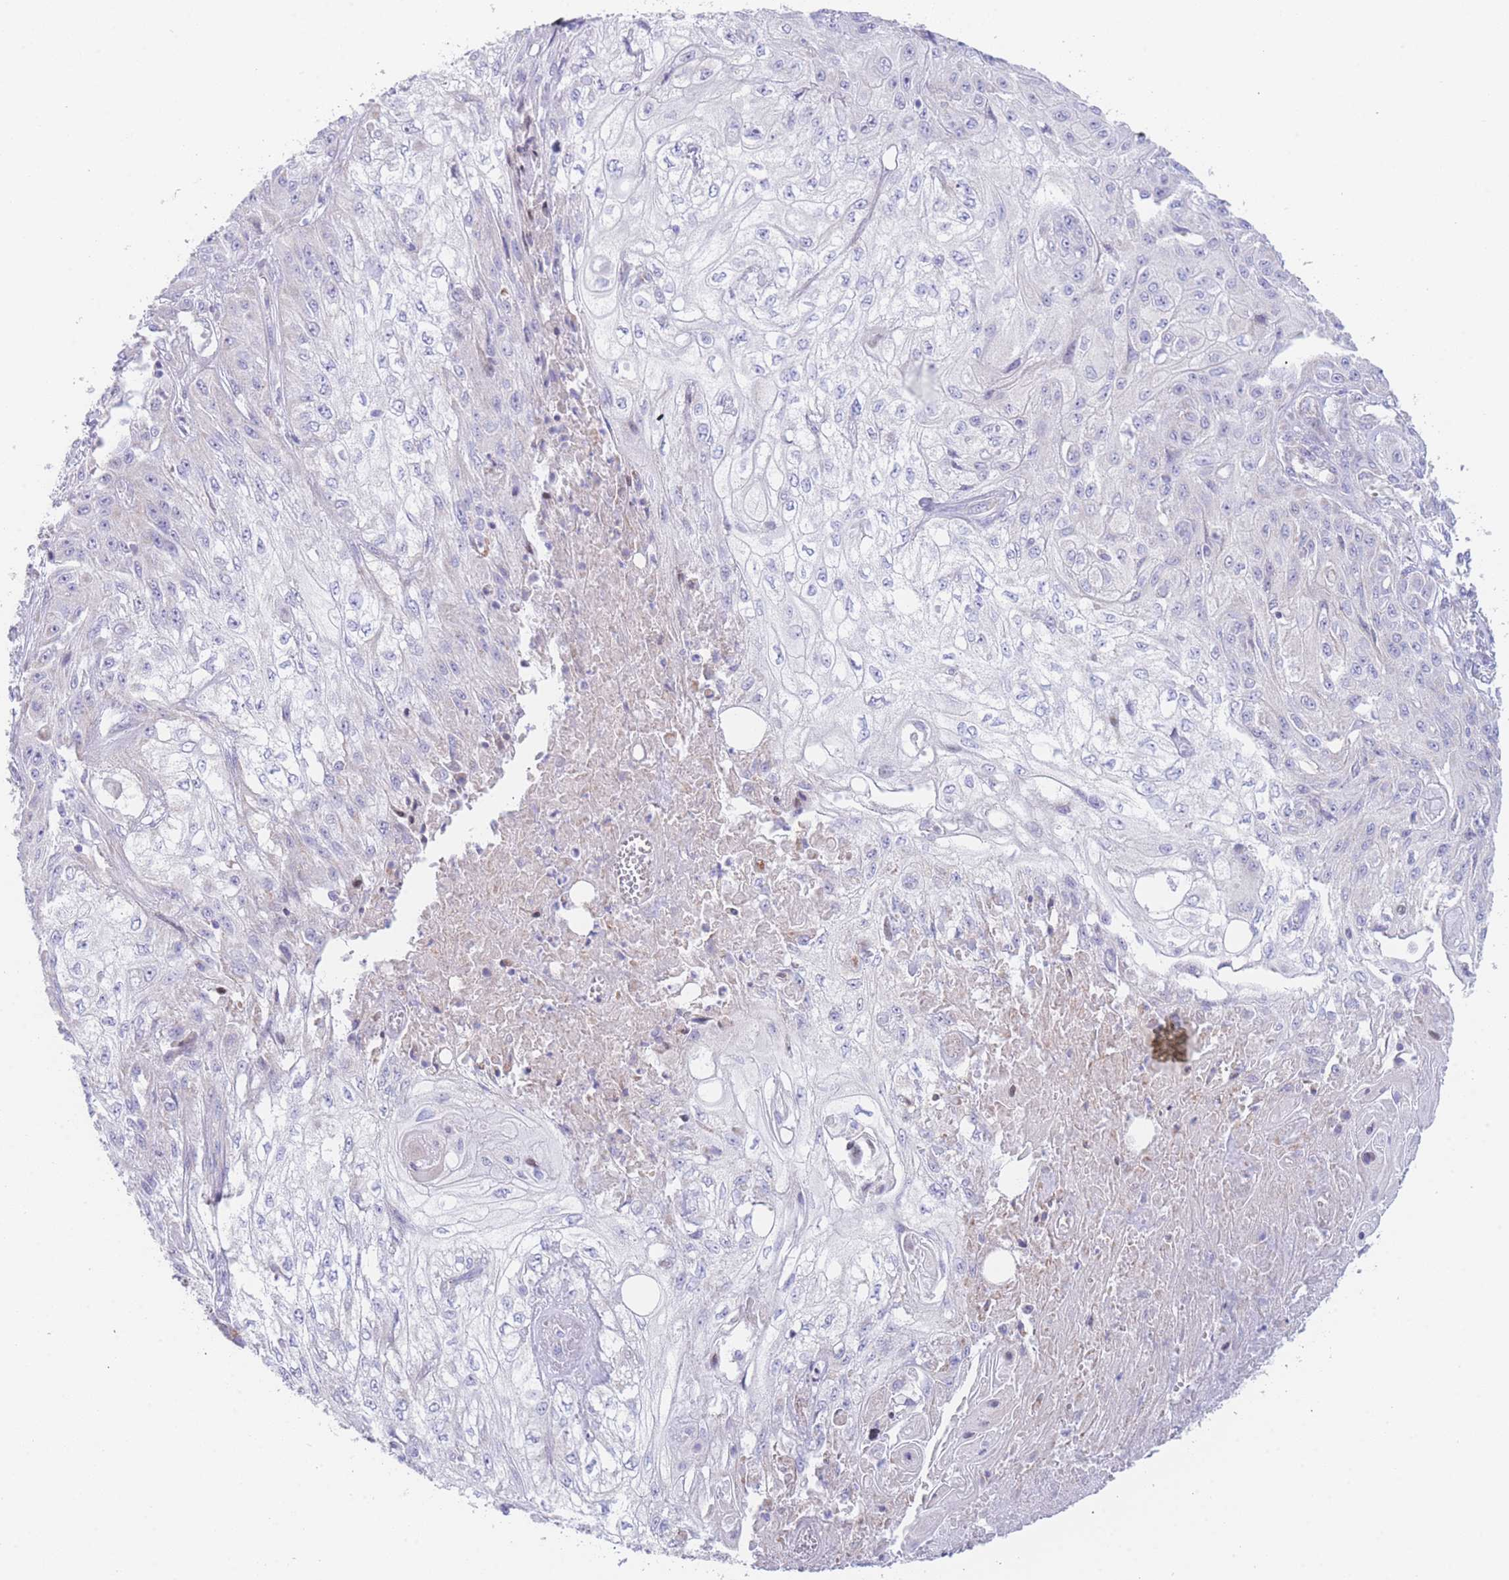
{"staining": {"intensity": "negative", "quantity": "none", "location": "none"}, "tissue": "skin cancer", "cell_type": "Tumor cells", "image_type": "cancer", "snomed": [{"axis": "morphology", "description": "Squamous cell carcinoma, NOS"}, {"axis": "morphology", "description": "Squamous cell carcinoma, metastatic, NOS"}, {"axis": "topography", "description": "Skin"}, {"axis": "topography", "description": "Lymph node"}], "caption": "IHC of human metastatic squamous cell carcinoma (skin) exhibits no expression in tumor cells. The staining is performed using DAB brown chromogen with nuclei counter-stained in using hematoxylin.", "gene": "GPAM", "patient": {"sex": "male", "age": 75}}